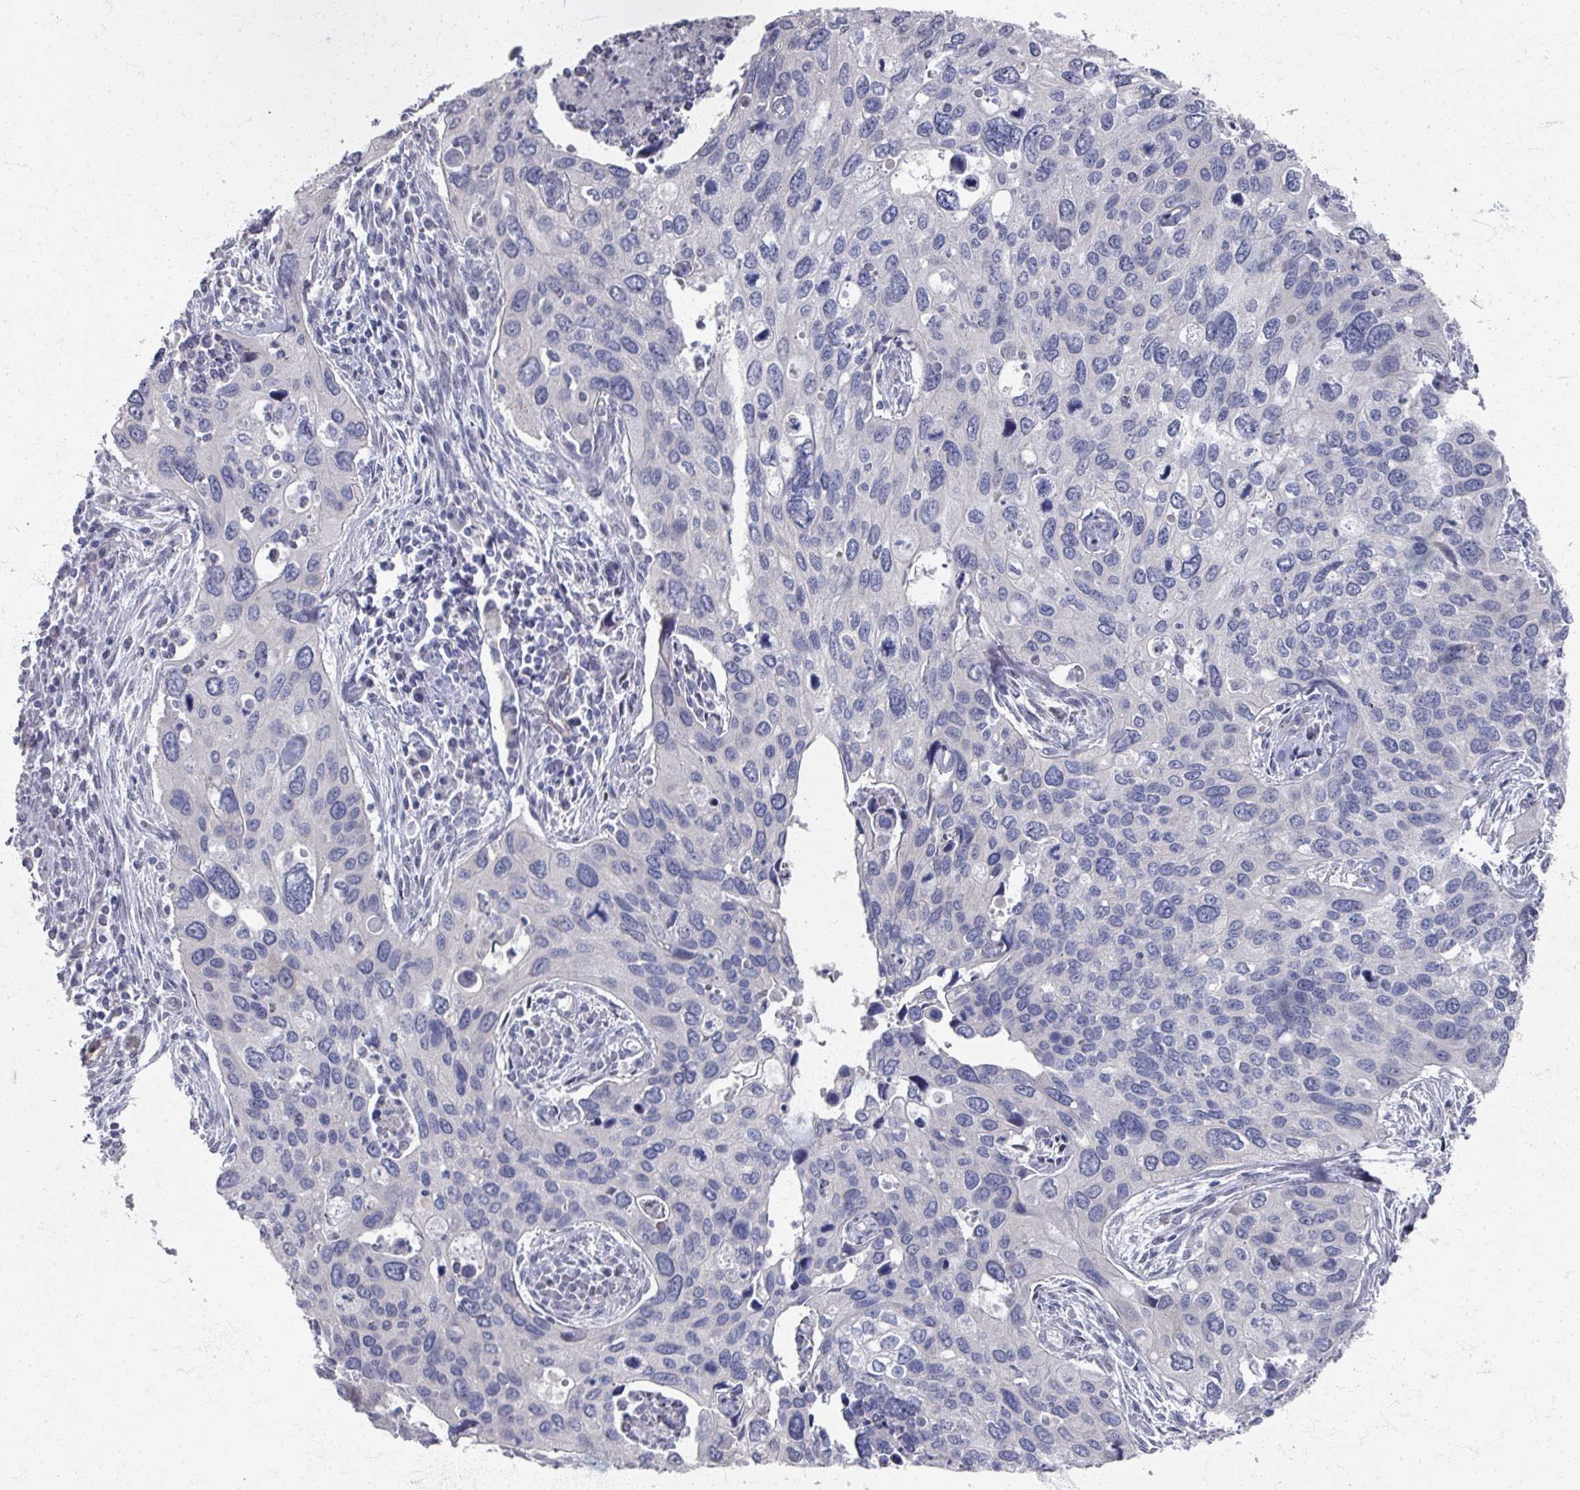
{"staining": {"intensity": "negative", "quantity": "none", "location": "none"}, "tissue": "cervical cancer", "cell_type": "Tumor cells", "image_type": "cancer", "snomed": [{"axis": "morphology", "description": "Squamous cell carcinoma, NOS"}, {"axis": "topography", "description": "Cervix"}], "caption": "High power microscopy histopathology image of an immunohistochemistry (IHC) photomicrograph of cervical cancer (squamous cell carcinoma), revealing no significant staining in tumor cells.", "gene": "TTYH3", "patient": {"sex": "female", "age": 55}}